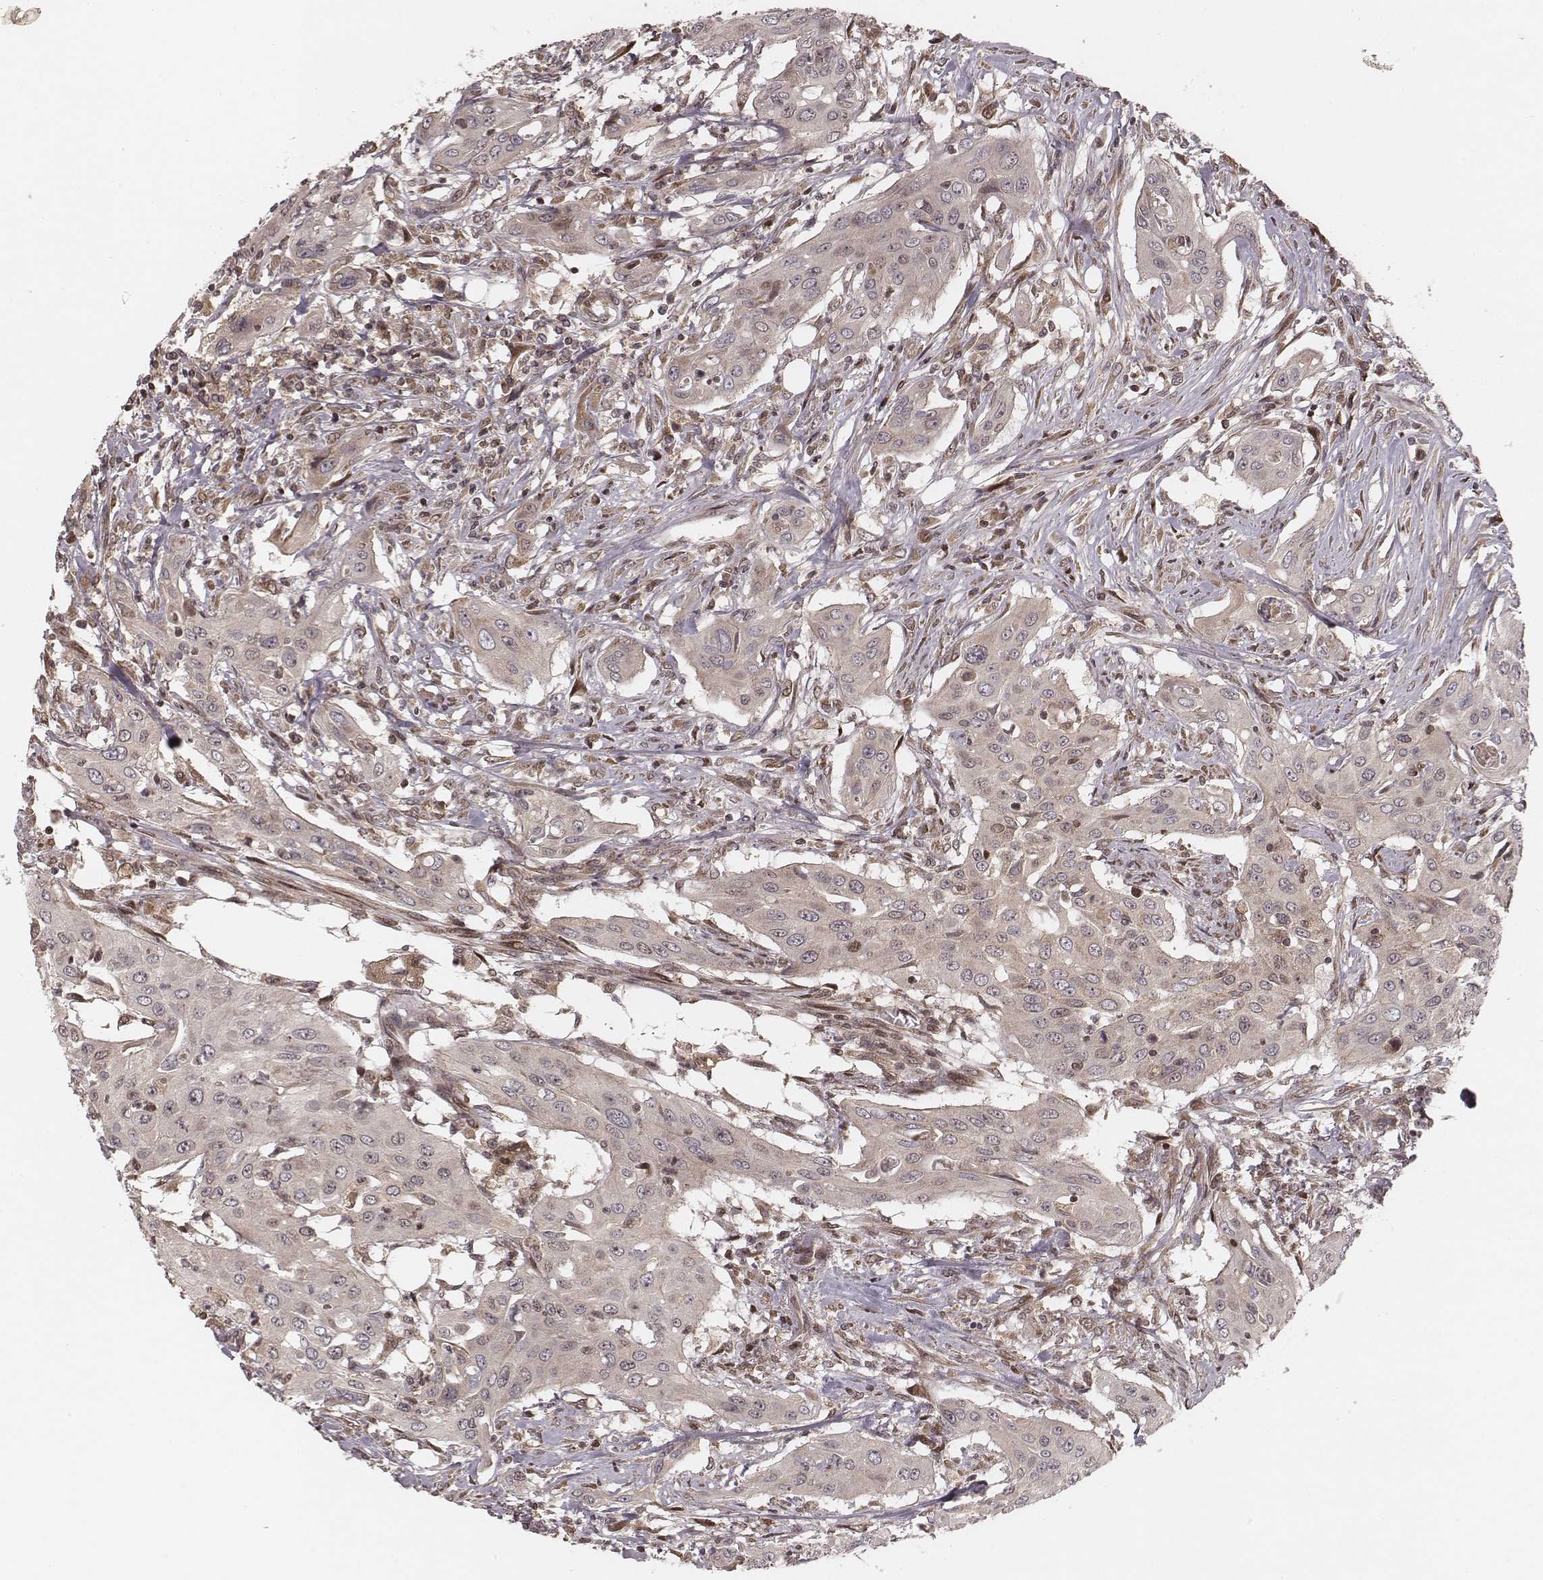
{"staining": {"intensity": "weak", "quantity": "<25%", "location": "cytoplasmic/membranous"}, "tissue": "urothelial cancer", "cell_type": "Tumor cells", "image_type": "cancer", "snomed": [{"axis": "morphology", "description": "Urothelial carcinoma, High grade"}, {"axis": "topography", "description": "Urinary bladder"}], "caption": "High power microscopy micrograph of an immunohistochemistry (IHC) image of urothelial cancer, revealing no significant expression in tumor cells.", "gene": "MYO19", "patient": {"sex": "male", "age": 82}}